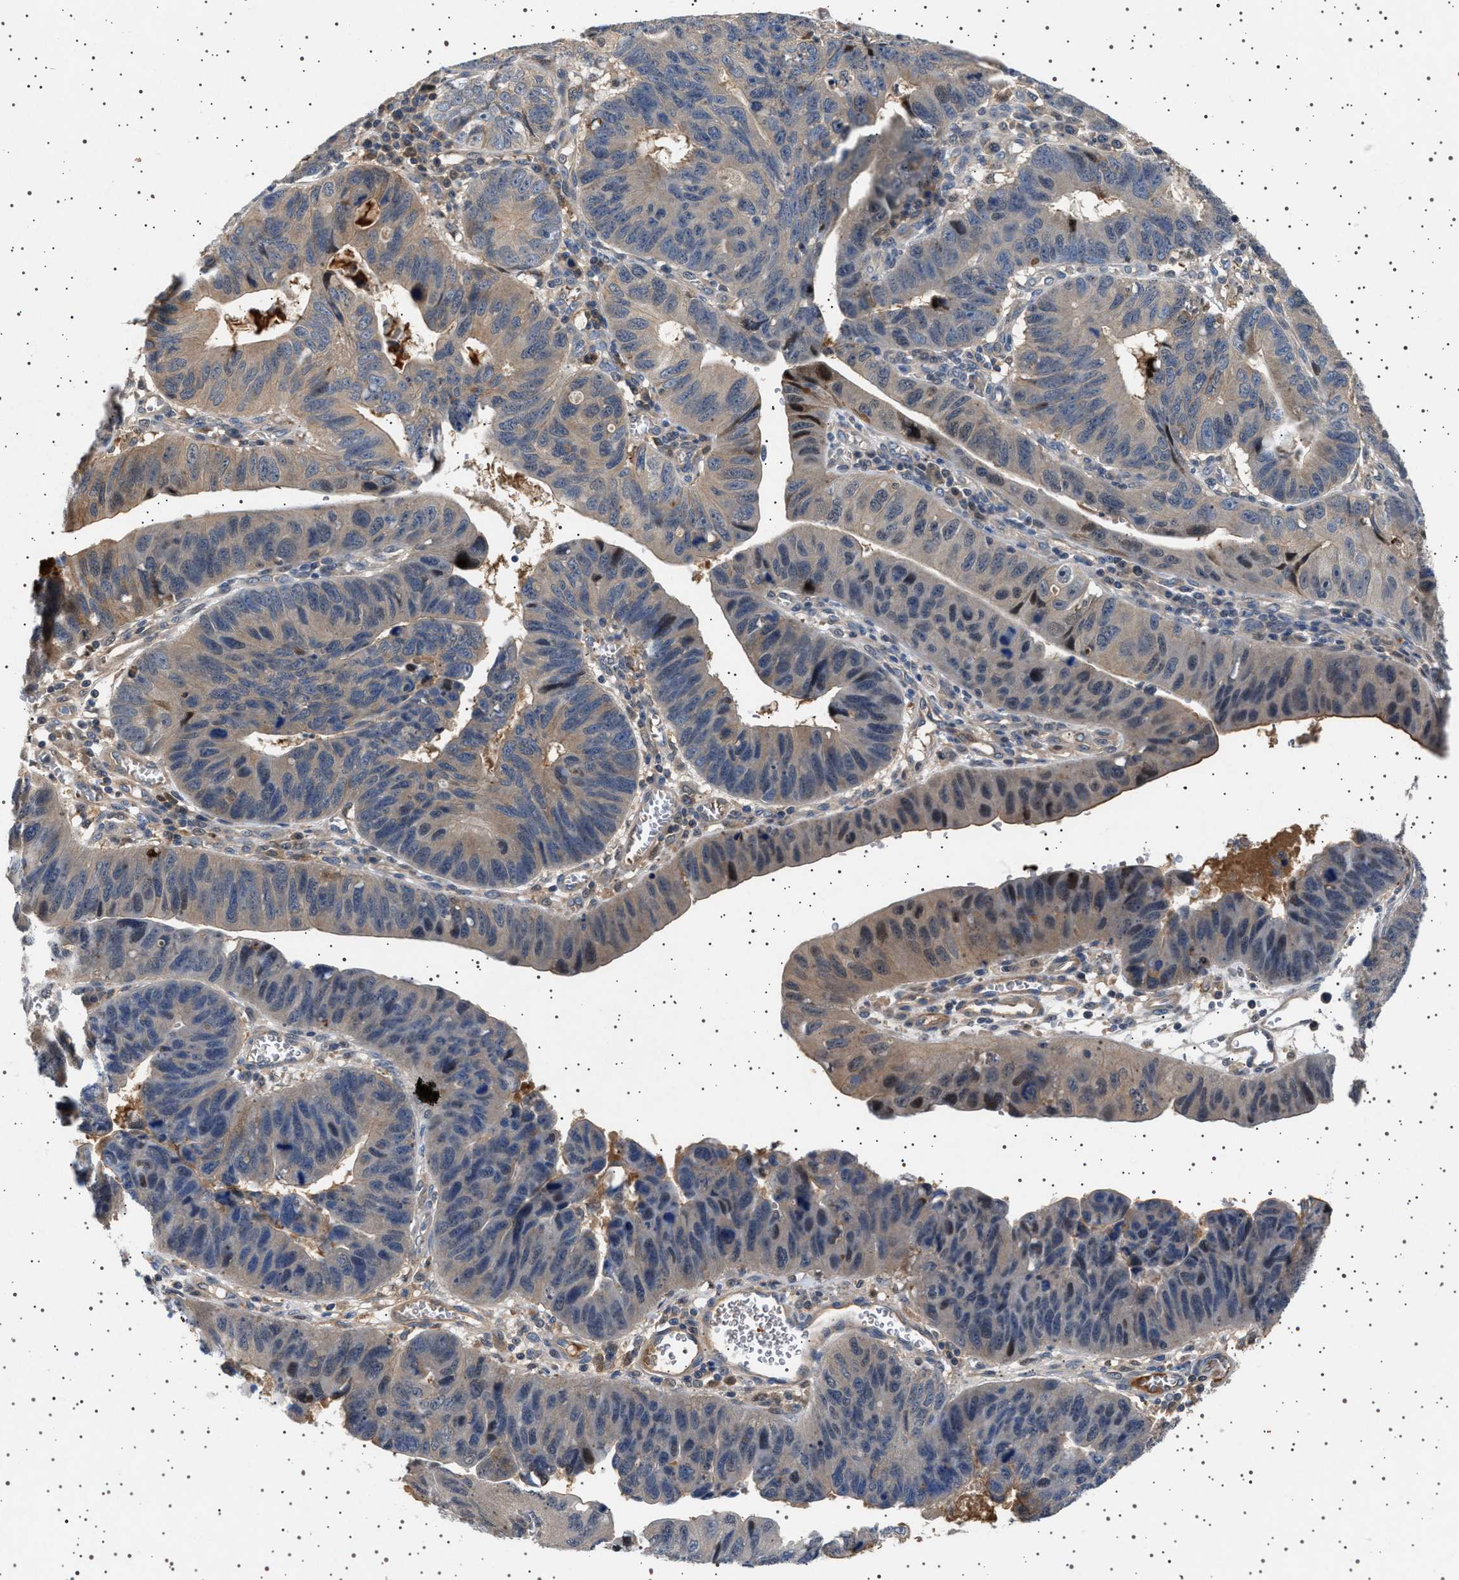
{"staining": {"intensity": "negative", "quantity": "none", "location": "none"}, "tissue": "stomach cancer", "cell_type": "Tumor cells", "image_type": "cancer", "snomed": [{"axis": "morphology", "description": "Adenocarcinoma, NOS"}, {"axis": "topography", "description": "Stomach"}], "caption": "Tumor cells are negative for brown protein staining in adenocarcinoma (stomach). (Immunohistochemistry, brightfield microscopy, high magnification).", "gene": "FICD", "patient": {"sex": "male", "age": 59}}